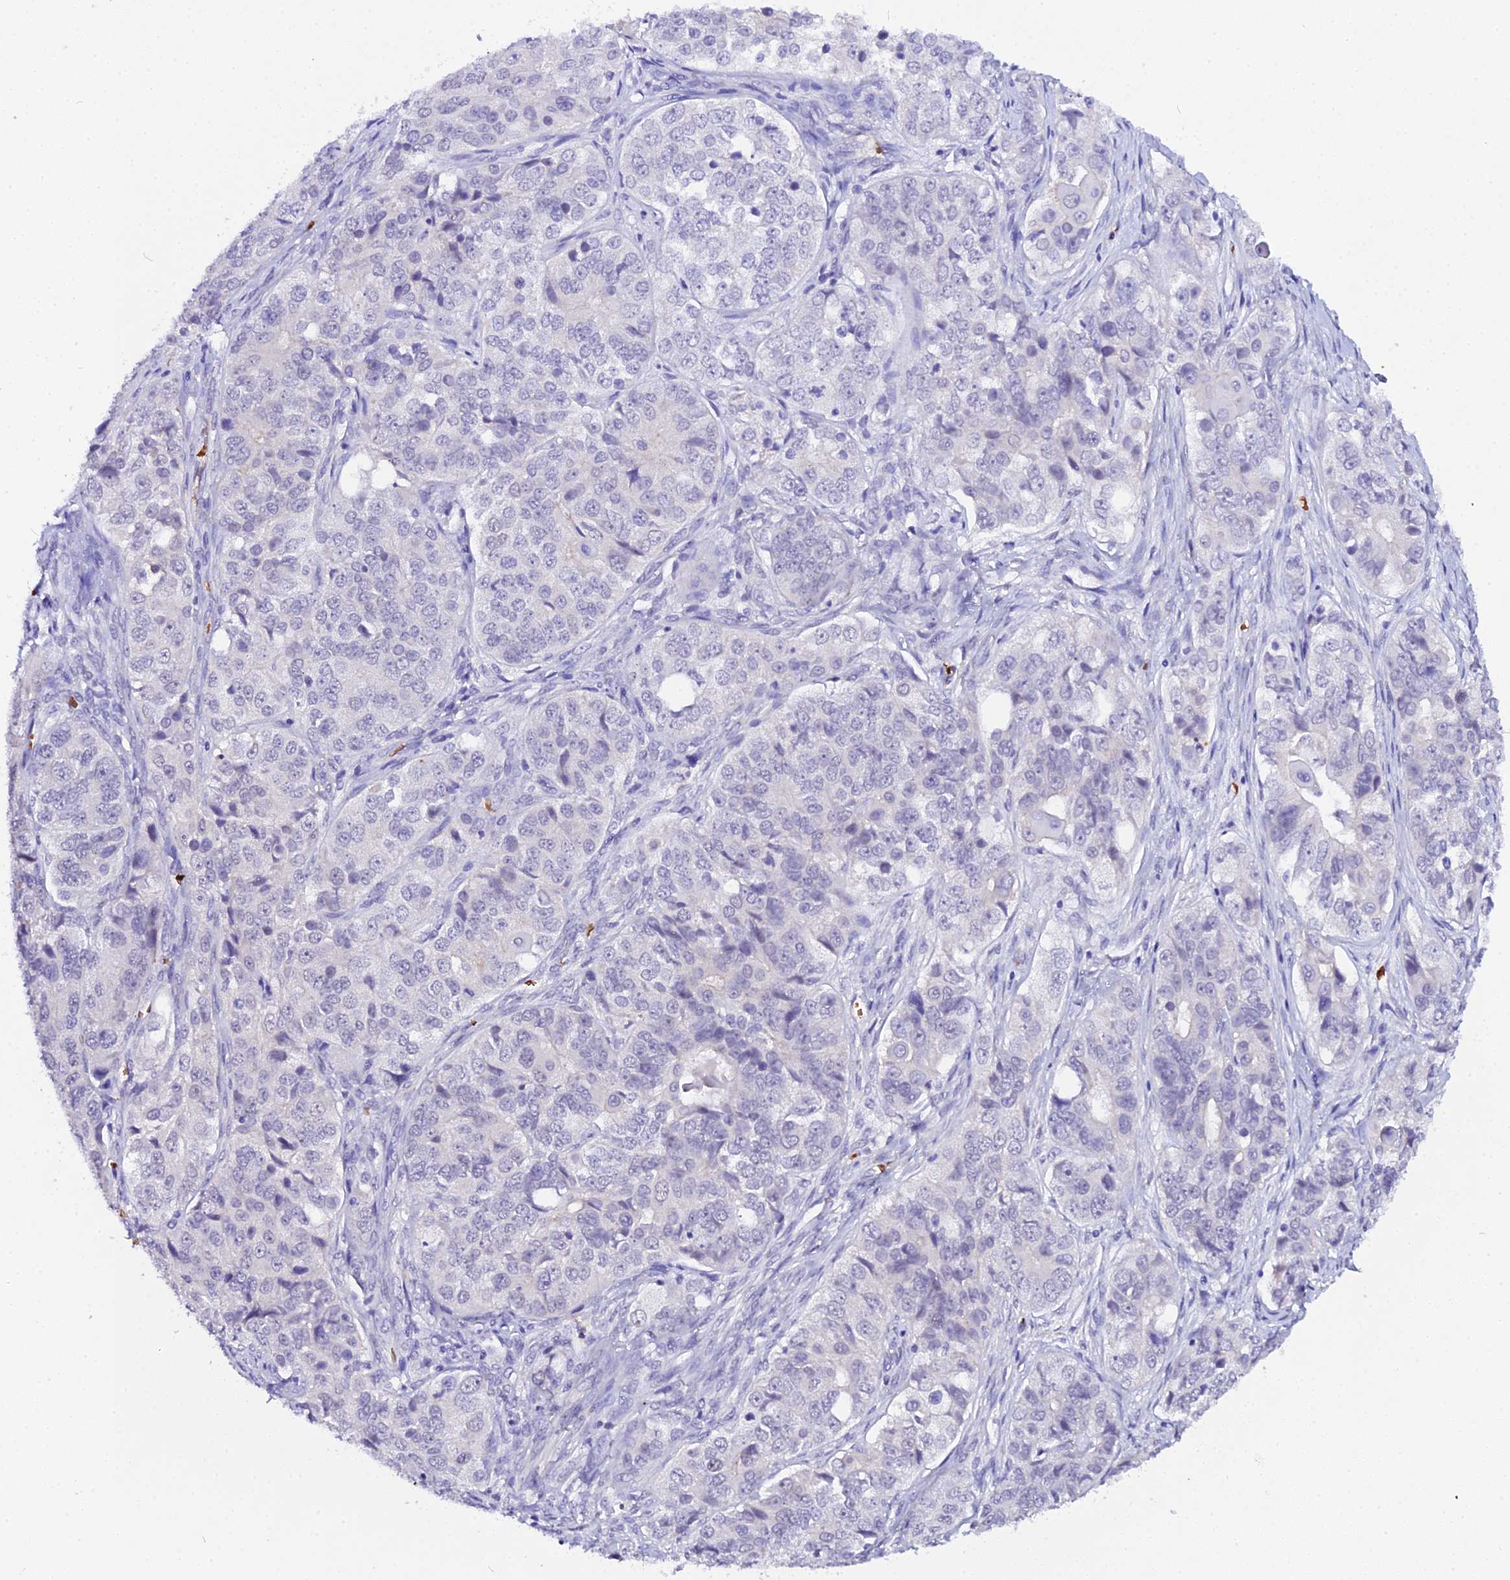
{"staining": {"intensity": "negative", "quantity": "none", "location": "none"}, "tissue": "ovarian cancer", "cell_type": "Tumor cells", "image_type": "cancer", "snomed": [{"axis": "morphology", "description": "Carcinoma, endometroid"}, {"axis": "topography", "description": "Ovary"}], "caption": "Human ovarian endometroid carcinoma stained for a protein using IHC shows no positivity in tumor cells.", "gene": "CFAP45", "patient": {"sex": "female", "age": 51}}